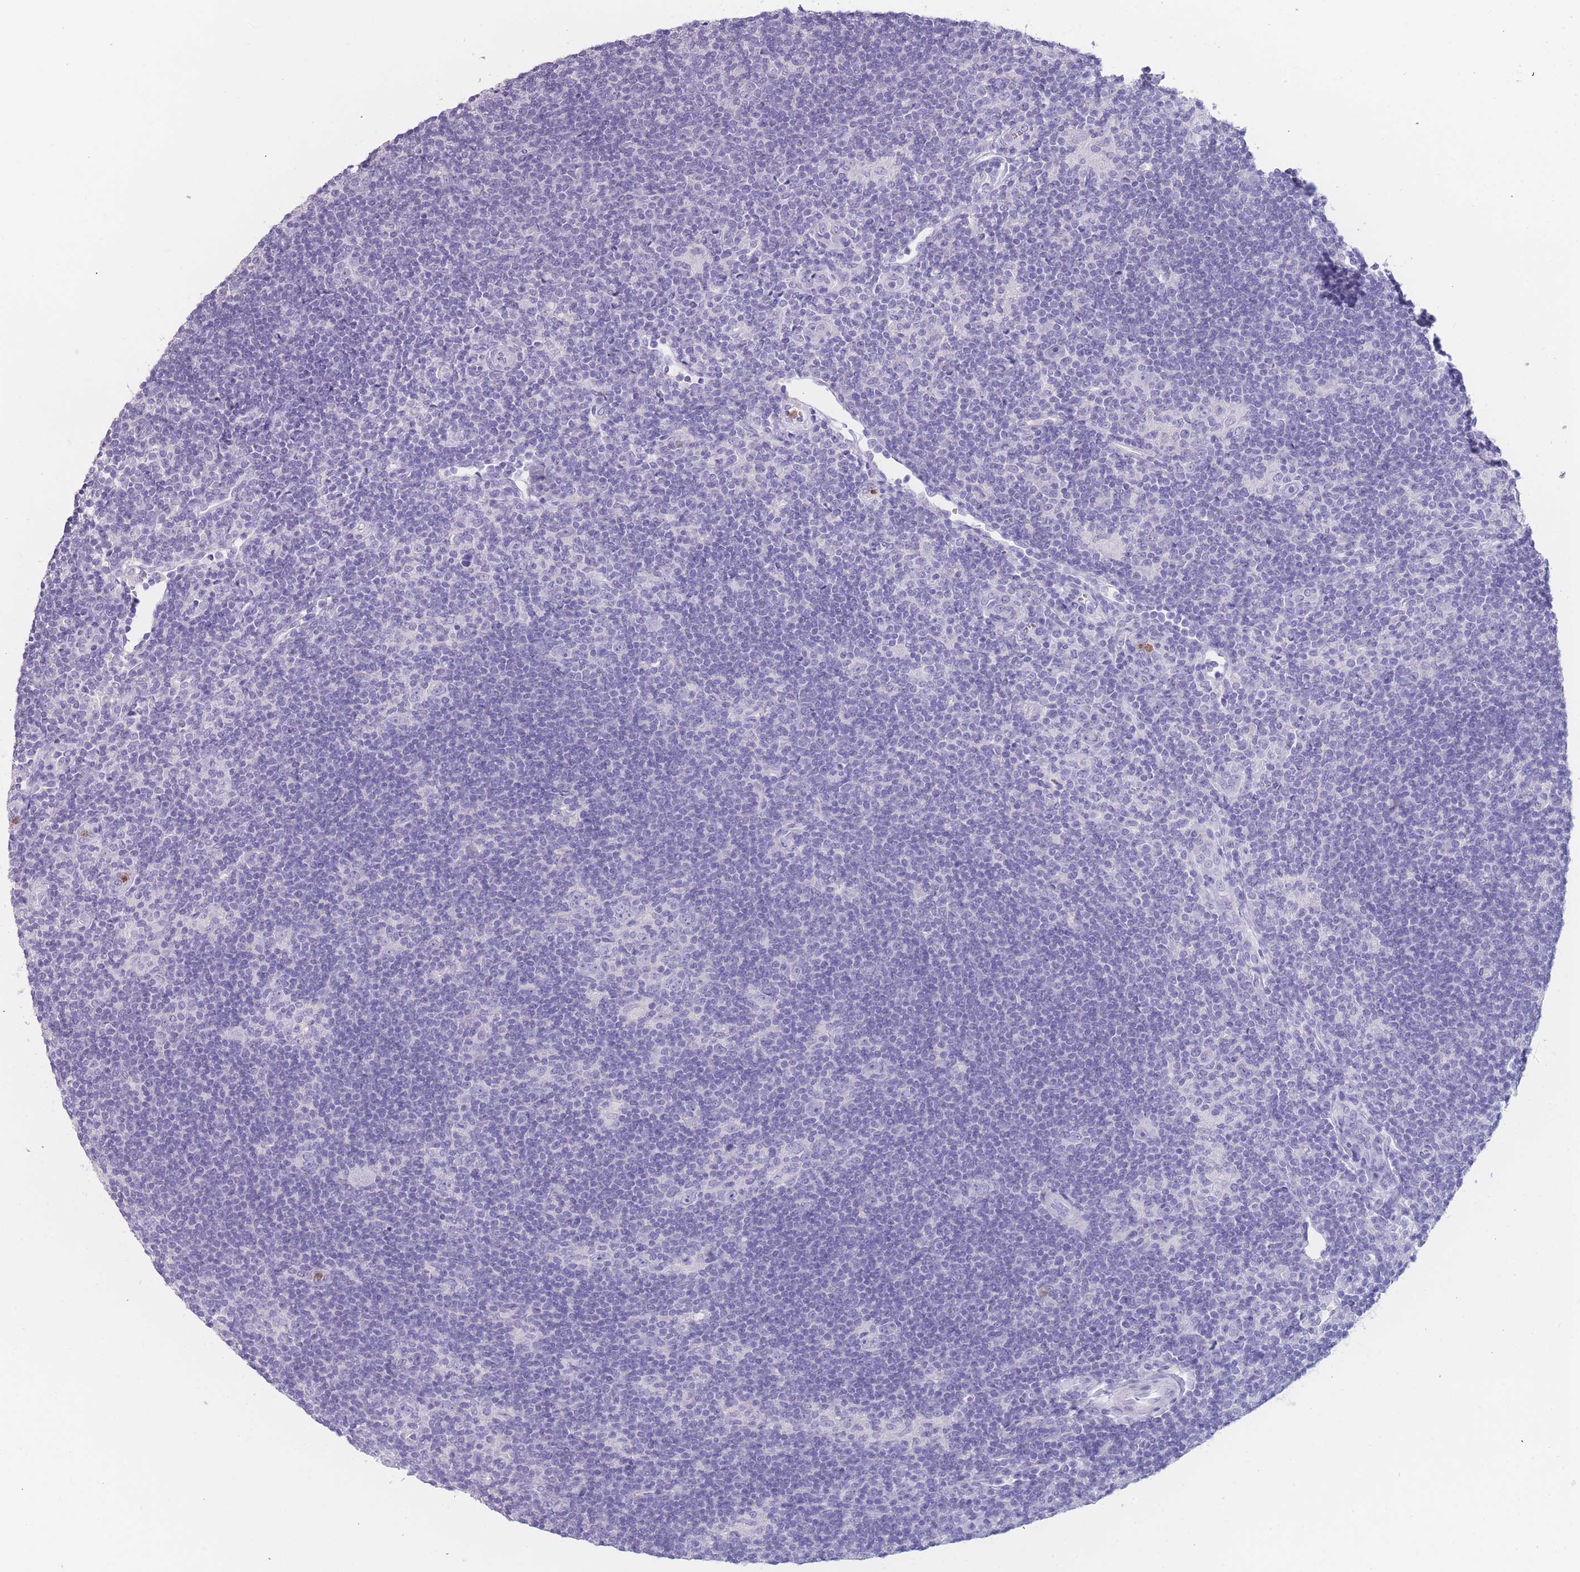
{"staining": {"intensity": "negative", "quantity": "none", "location": "none"}, "tissue": "lymphoma", "cell_type": "Tumor cells", "image_type": "cancer", "snomed": [{"axis": "morphology", "description": "Hodgkin's disease, NOS"}, {"axis": "topography", "description": "Lymph node"}], "caption": "Tumor cells show no significant staining in lymphoma. (Brightfield microscopy of DAB (3,3'-diaminobenzidine) IHC at high magnification).", "gene": "ZNF627", "patient": {"sex": "female", "age": 57}}